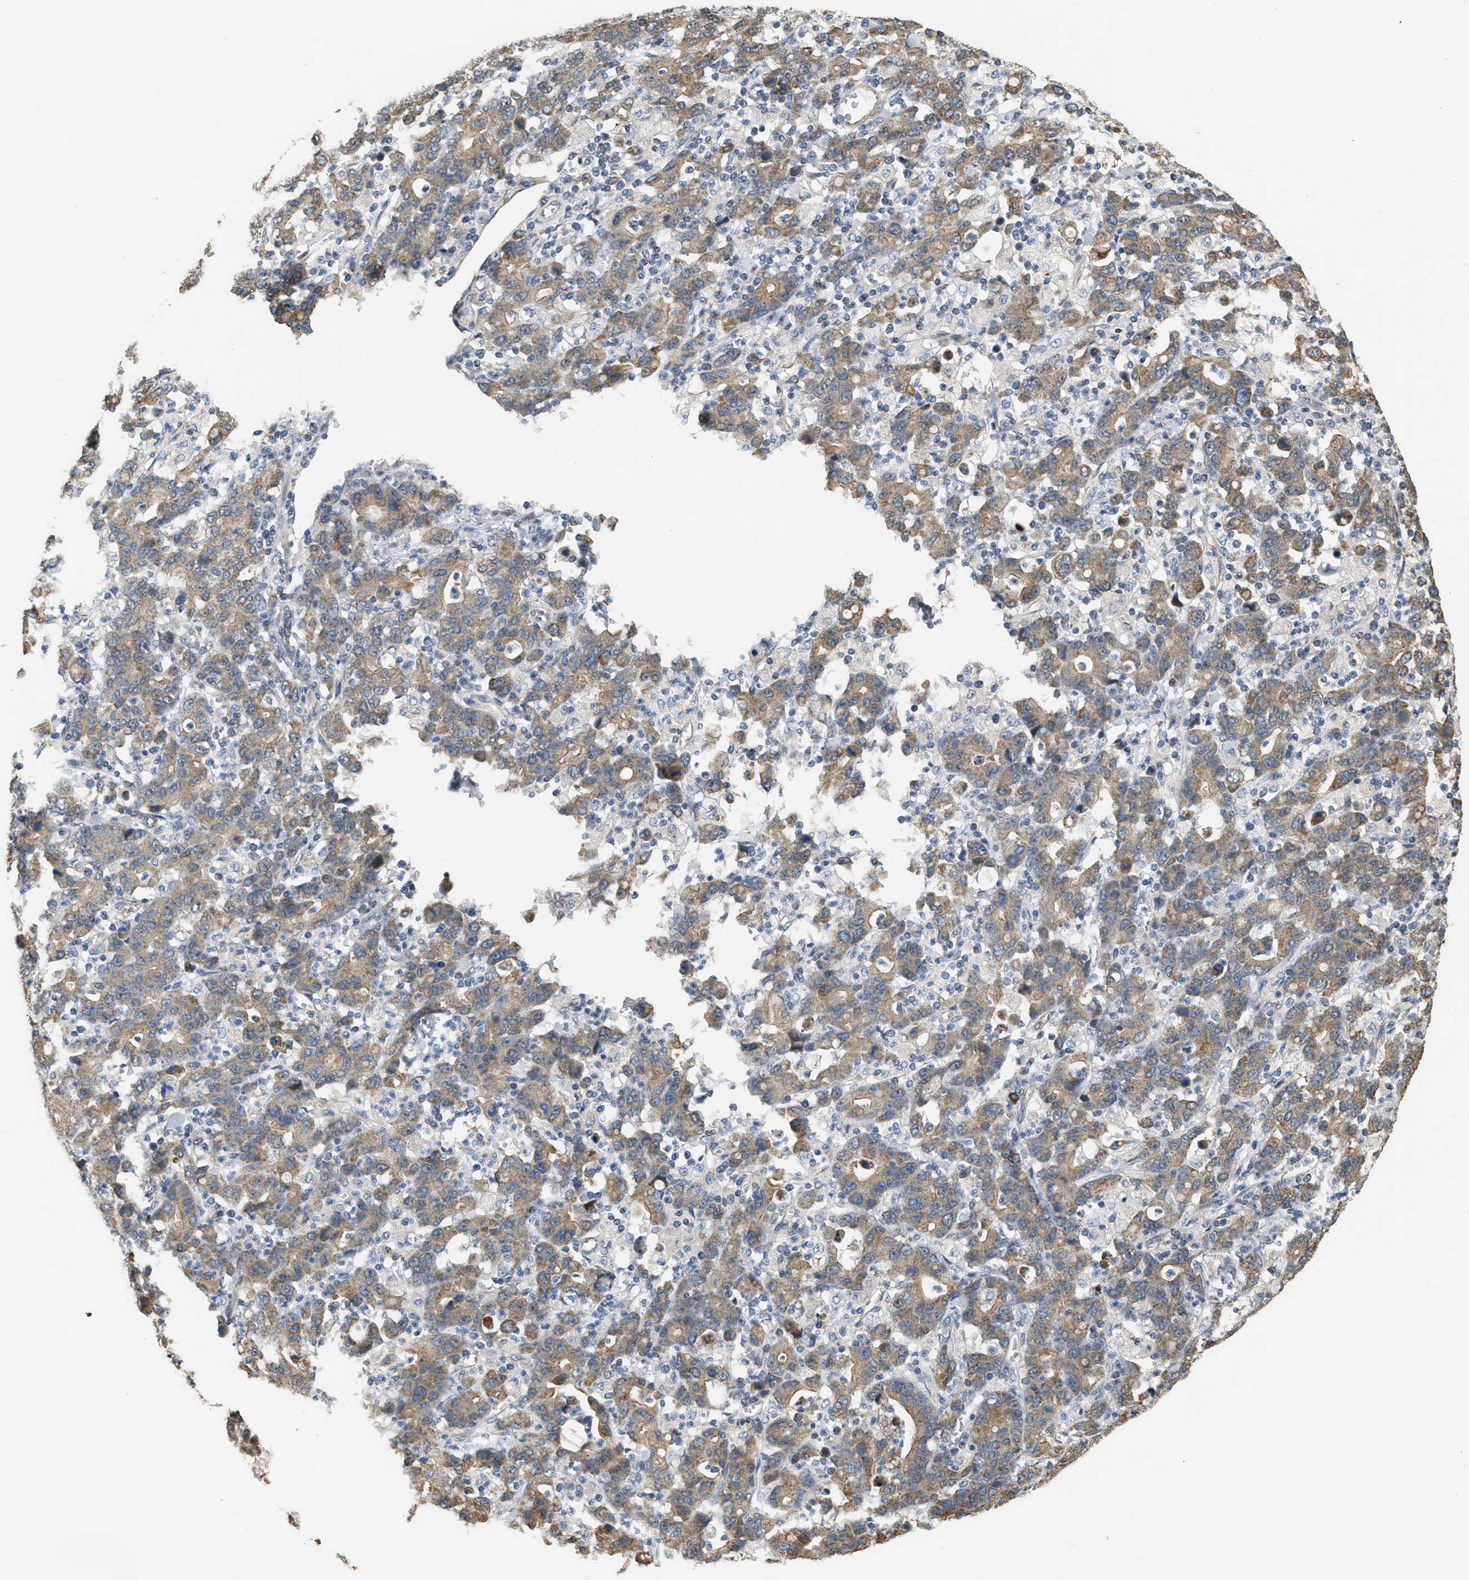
{"staining": {"intensity": "moderate", "quantity": ">75%", "location": "cytoplasmic/membranous"}, "tissue": "stomach cancer", "cell_type": "Tumor cells", "image_type": "cancer", "snomed": [{"axis": "morphology", "description": "Adenocarcinoma, NOS"}, {"axis": "topography", "description": "Stomach, upper"}], "caption": "Stomach adenocarcinoma was stained to show a protein in brown. There is medium levels of moderate cytoplasmic/membranous expression in approximately >75% of tumor cells.", "gene": "KCNA4", "patient": {"sex": "male", "age": 69}}